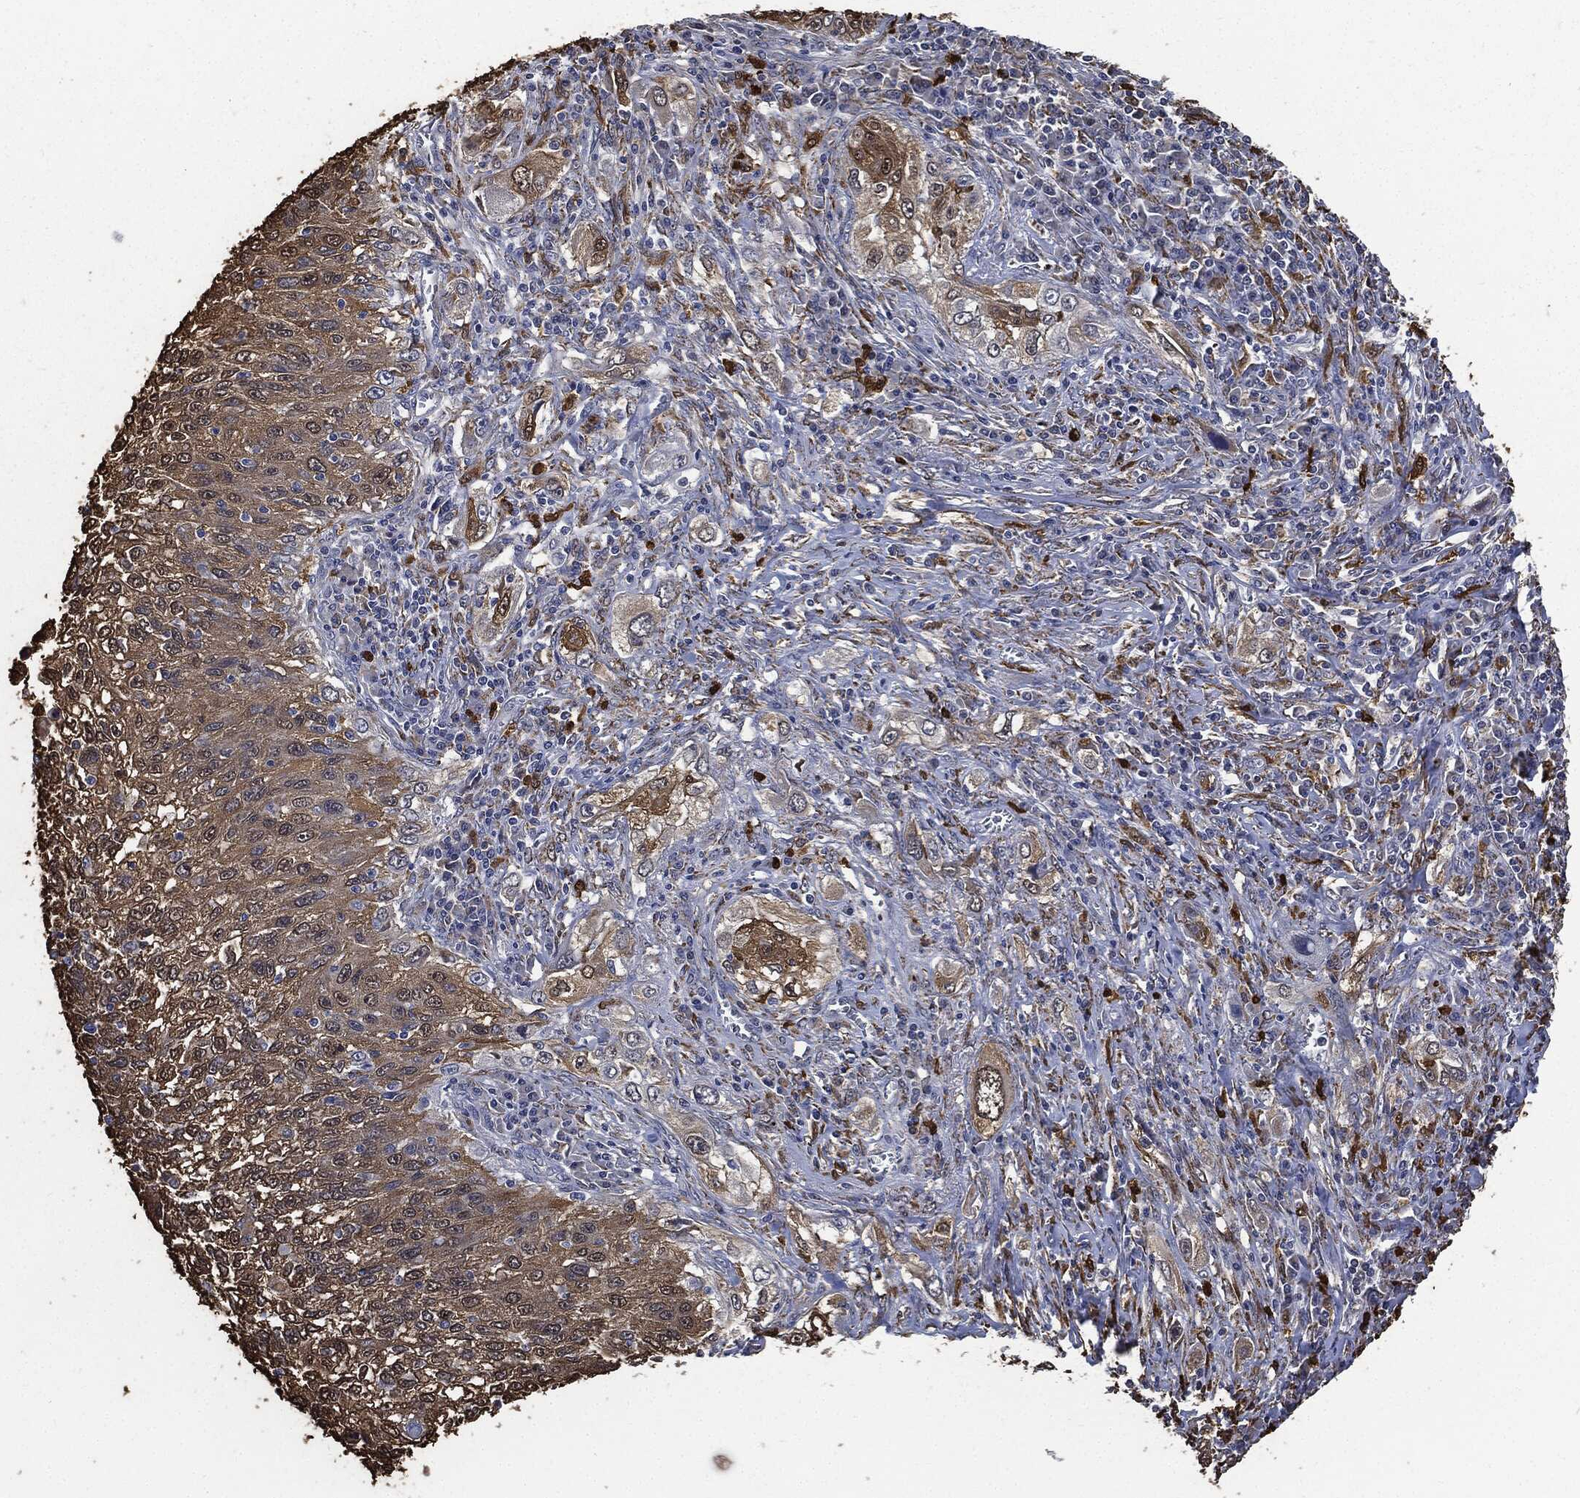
{"staining": {"intensity": "moderate", "quantity": ">75%", "location": "cytoplasmic/membranous"}, "tissue": "lung cancer", "cell_type": "Tumor cells", "image_type": "cancer", "snomed": [{"axis": "morphology", "description": "Squamous cell carcinoma, NOS"}, {"axis": "topography", "description": "Lung"}], "caption": "A brown stain labels moderate cytoplasmic/membranous expression of a protein in squamous cell carcinoma (lung) tumor cells. Using DAB (brown) and hematoxylin (blue) stains, captured at high magnification using brightfield microscopy.", "gene": "S100A9", "patient": {"sex": "female", "age": 69}}